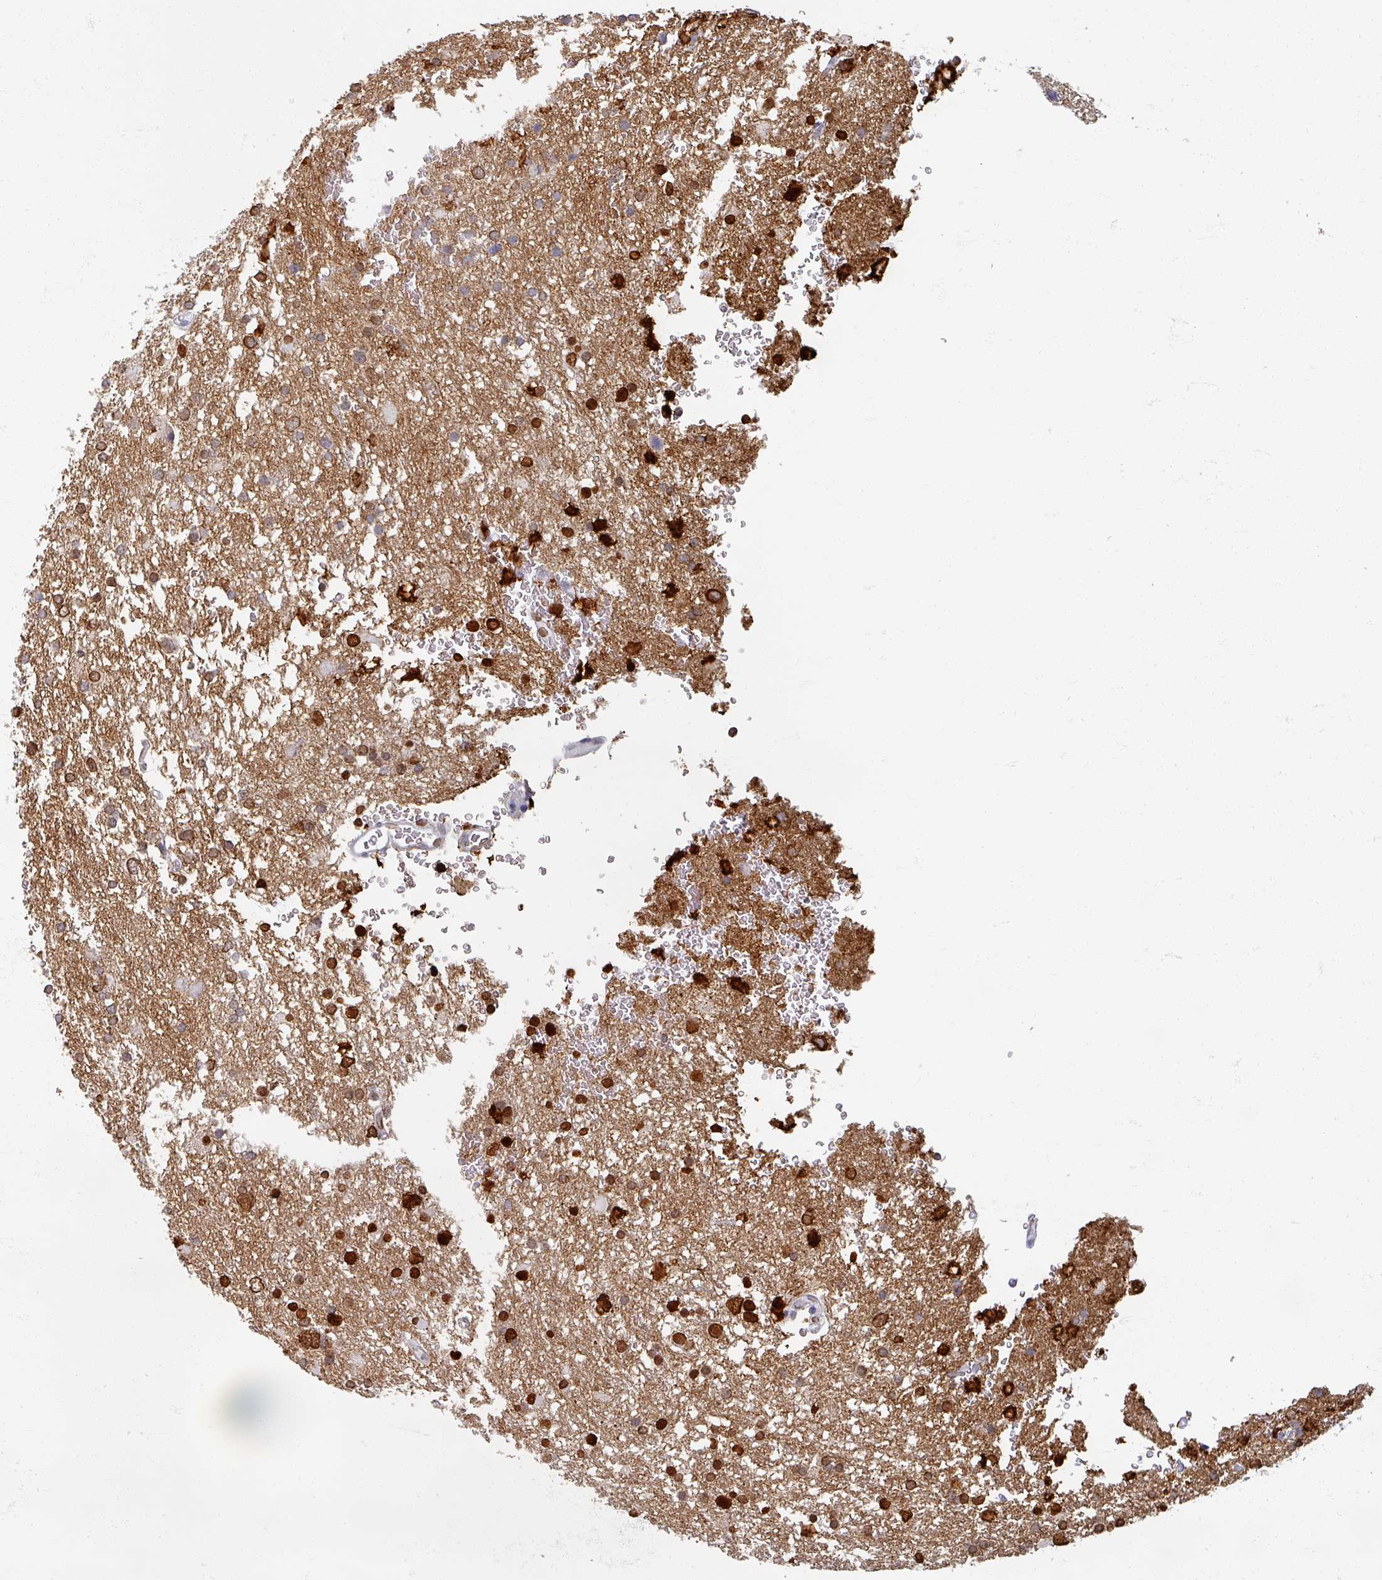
{"staining": {"intensity": "strong", "quantity": "25%-75%", "location": "nuclear"}, "tissue": "glioma", "cell_type": "Tumor cells", "image_type": "cancer", "snomed": [{"axis": "morphology", "description": "Glioma, malignant, Low grade"}, {"axis": "topography", "description": "Brain"}], "caption": "Immunohistochemistry histopathology image of neoplastic tissue: malignant low-grade glioma stained using IHC displays high levels of strong protein expression localized specifically in the nuclear of tumor cells, appearing as a nuclear brown color.", "gene": "OMG", "patient": {"sex": "female", "age": 32}}